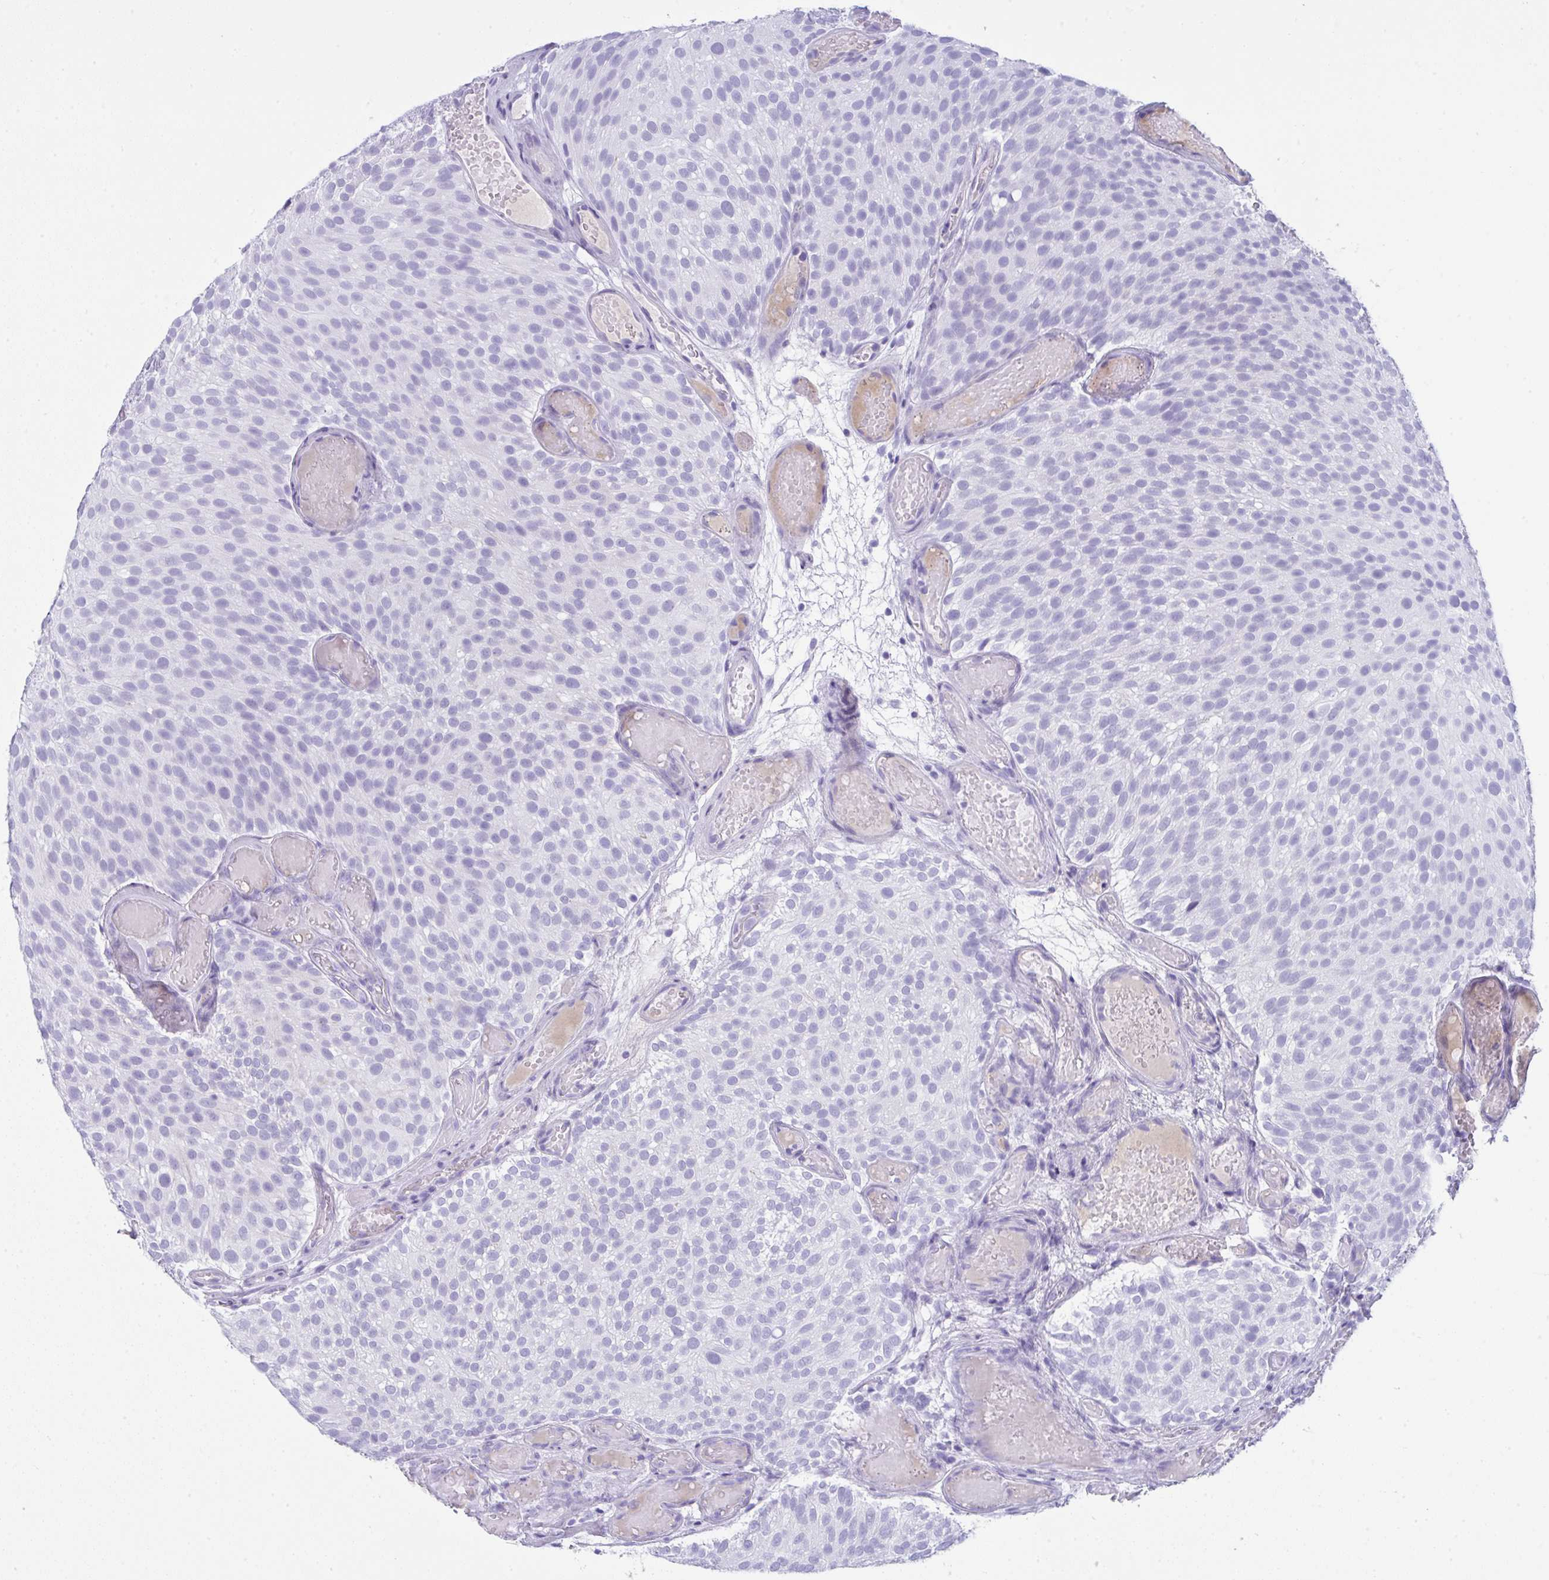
{"staining": {"intensity": "negative", "quantity": "none", "location": "none"}, "tissue": "urothelial cancer", "cell_type": "Tumor cells", "image_type": "cancer", "snomed": [{"axis": "morphology", "description": "Urothelial carcinoma, Low grade"}, {"axis": "topography", "description": "Urinary bladder"}], "caption": "This is an immunohistochemistry photomicrograph of human low-grade urothelial carcinoma. There is no positivity in tumor cells.", "gene": "JCHAIN", "patient": {"sex": "male", "age": 78}}